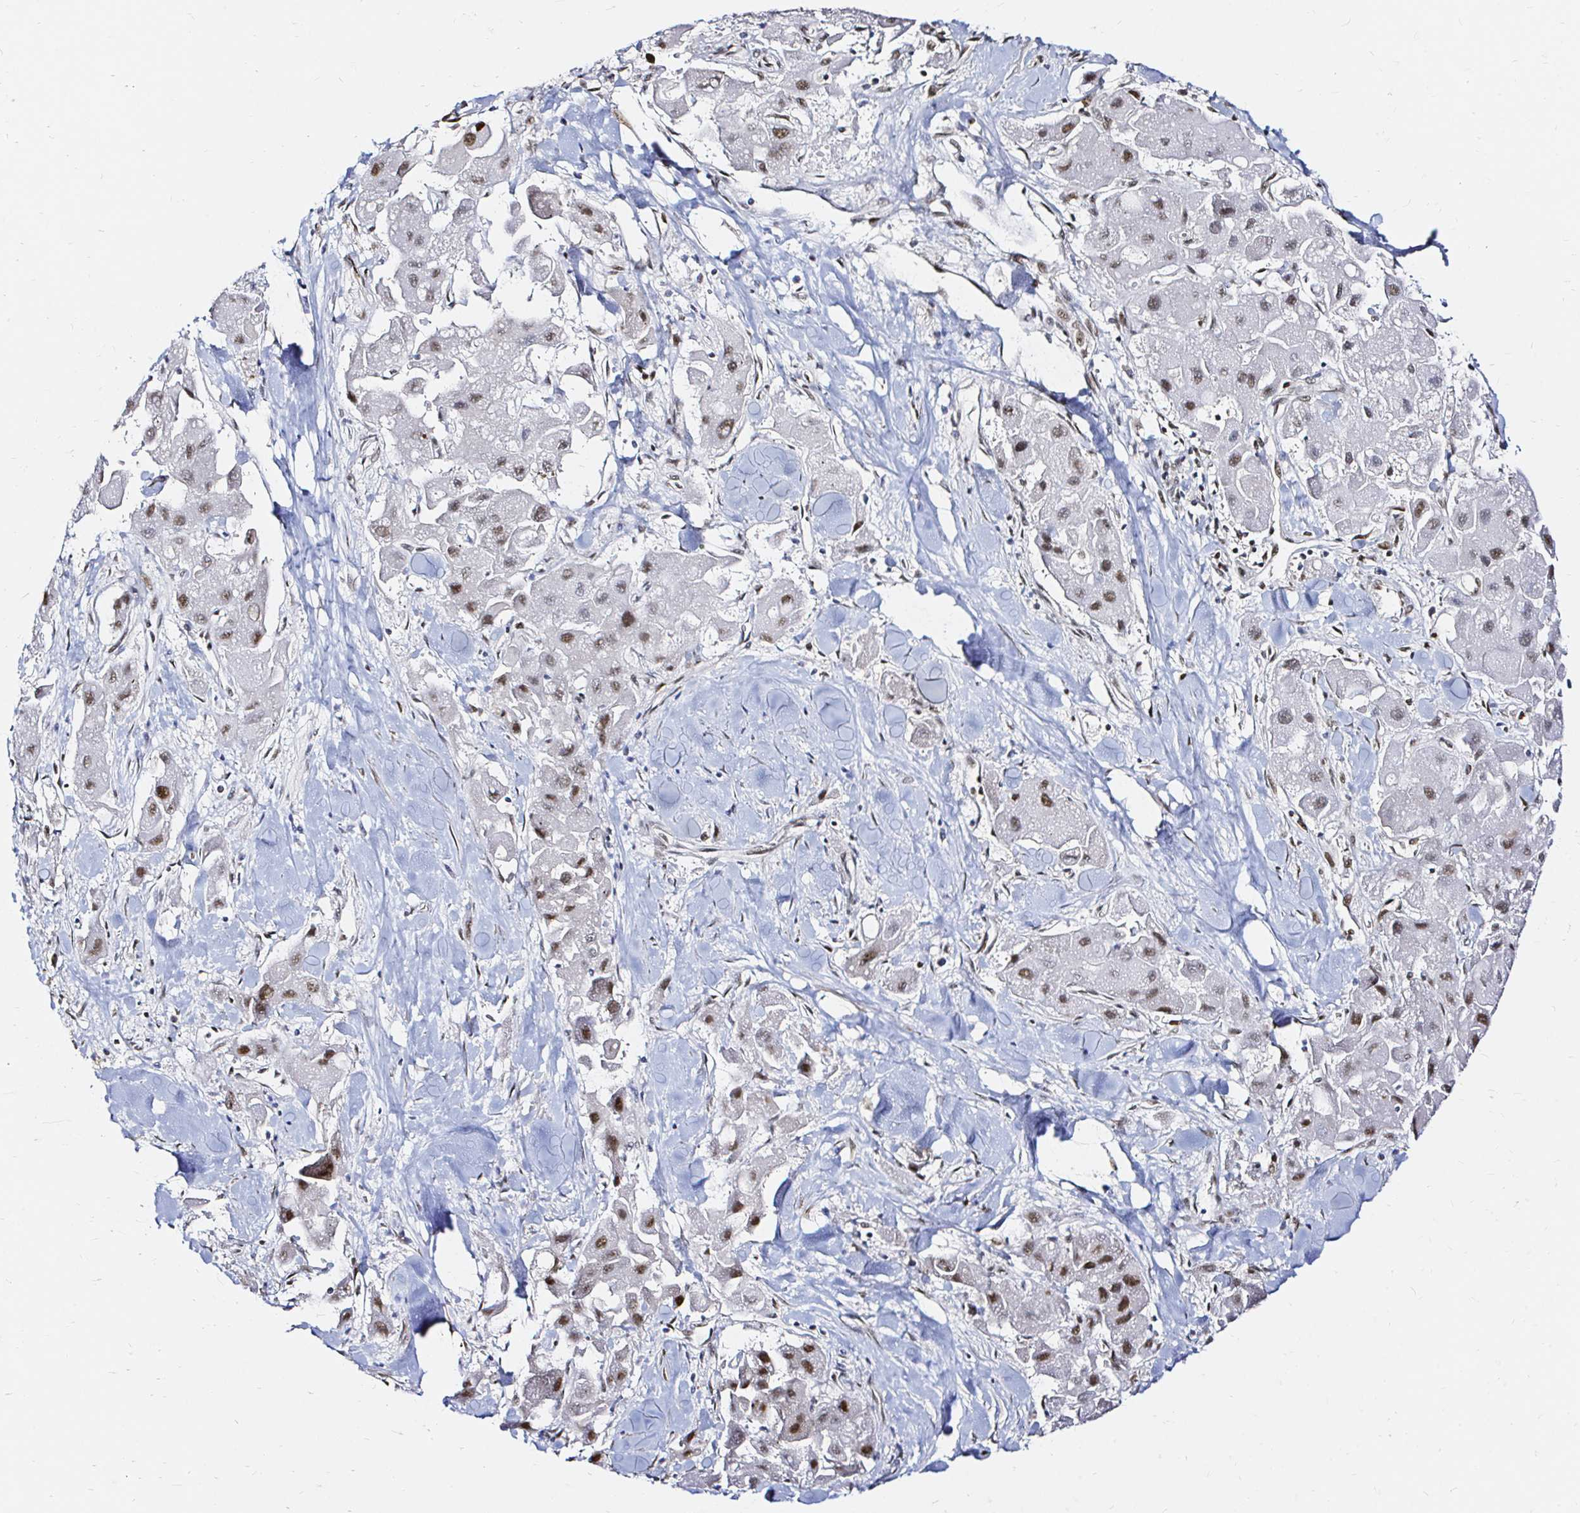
{"staining": {"intensity": "moderate", "quantity": ">75%", "location": "nuclear"}, "tissue": "liver cancer", "cell_type": "Tumor cells", "image_type": "cancer", "snomed": [{"axis": "morphology", "description": "Carcinoma, Hepatocellular, NOS"}, {"axis": "topography", "description": "Liver"}], "caption": "Tumor cells demonstrate medium levels of moderate nuclear positivity in approximately >75% of cells in human hepatocellular carcinoma (liver).", "gene": "SNRPC", "patient": {"sex": "male", "age": 24}}